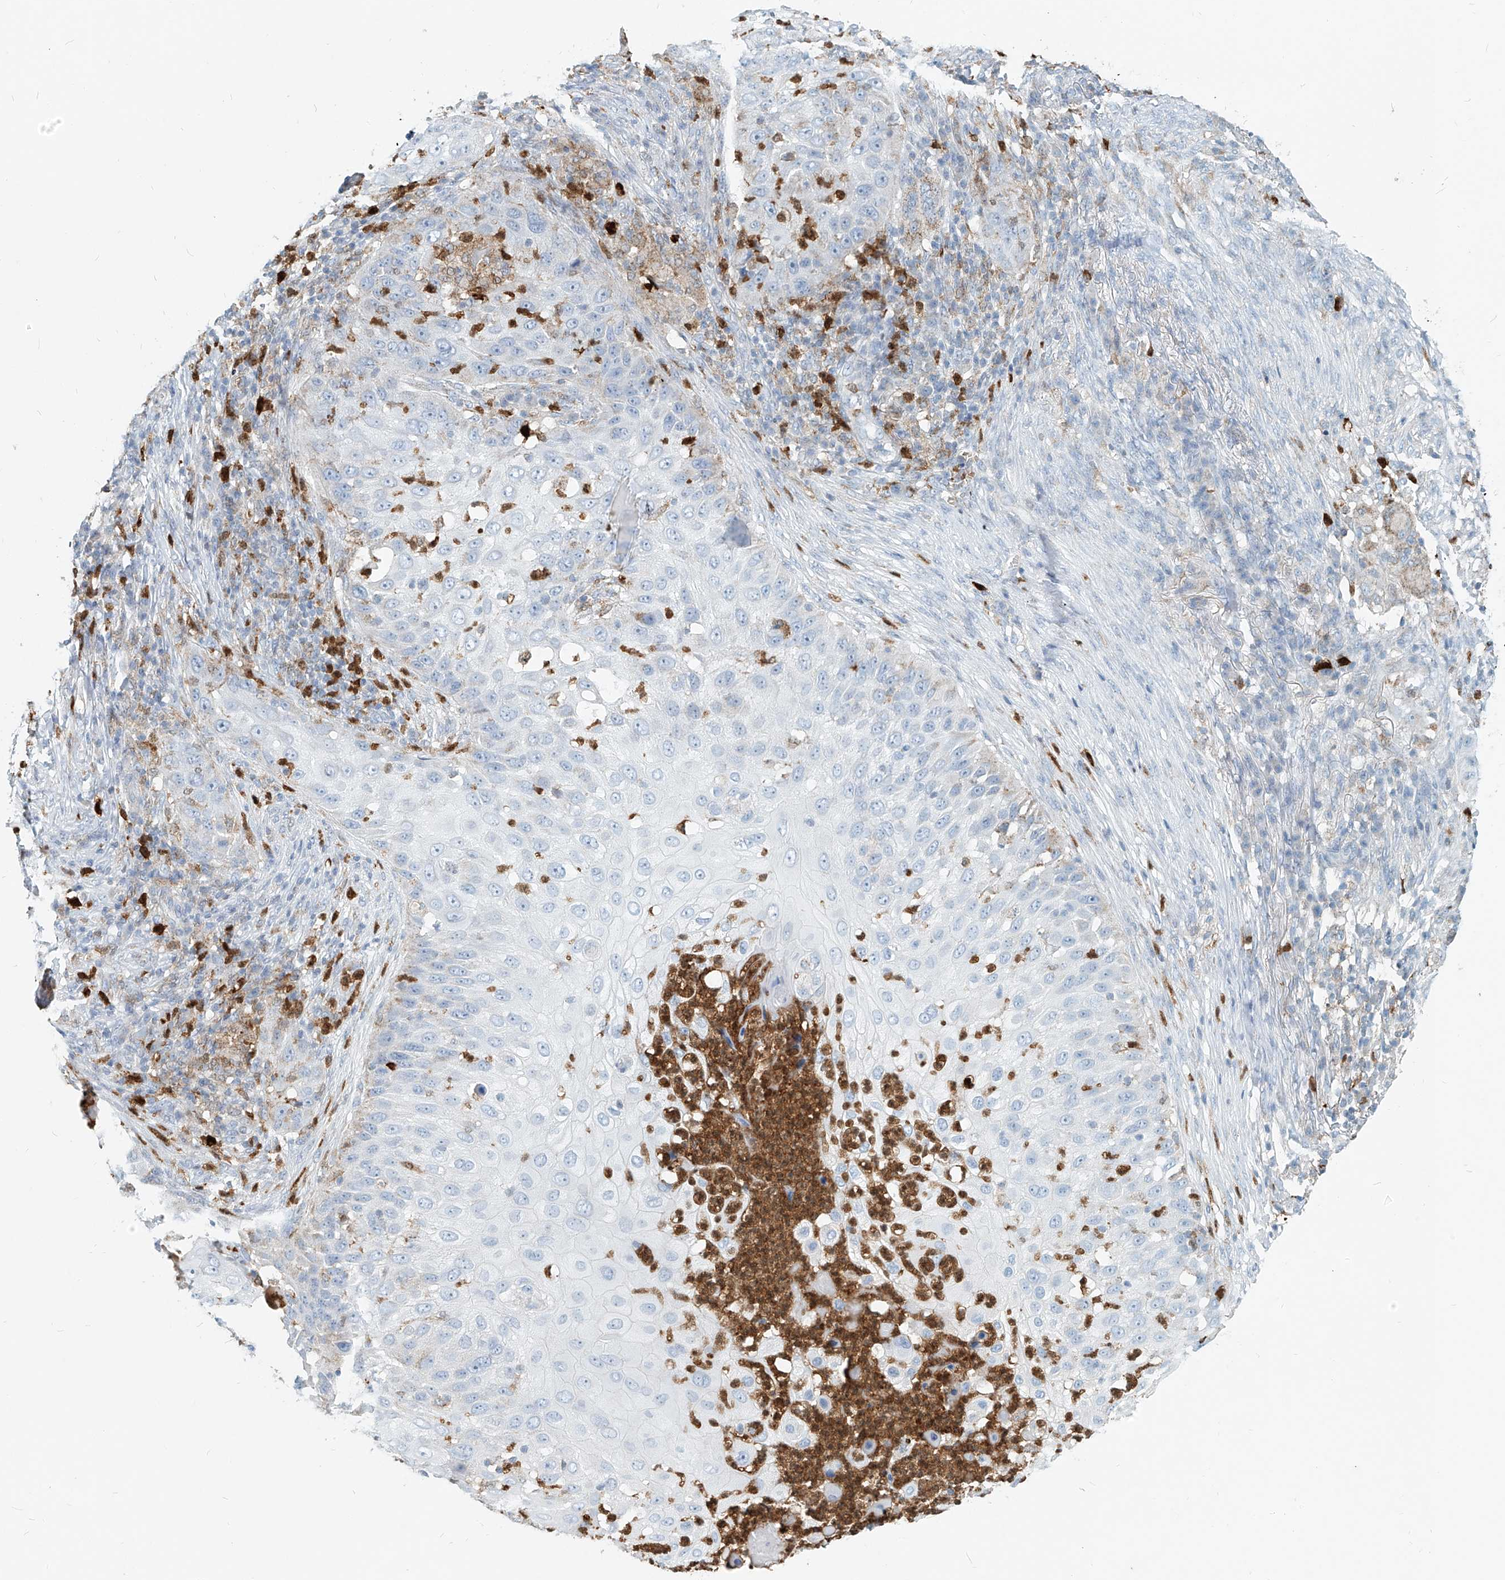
{"staining": {"intensity": "negative", "quantity": "none", "location": "none"}, "tissue": "skin cancer", "cell_type": "Tumor cells", "image_type": "cancer", "snomed": [{"axis": "morphology", "description": "Squamous cell carcinoma, NOS"}, {"axis": "topography", "description": "Skin"}], "caption": "IHC of skin squamous cell carcinoma displays no expression in tumor cells.", "gene": "PTPRA", "patient": {"sex": "female", "age": 44}}